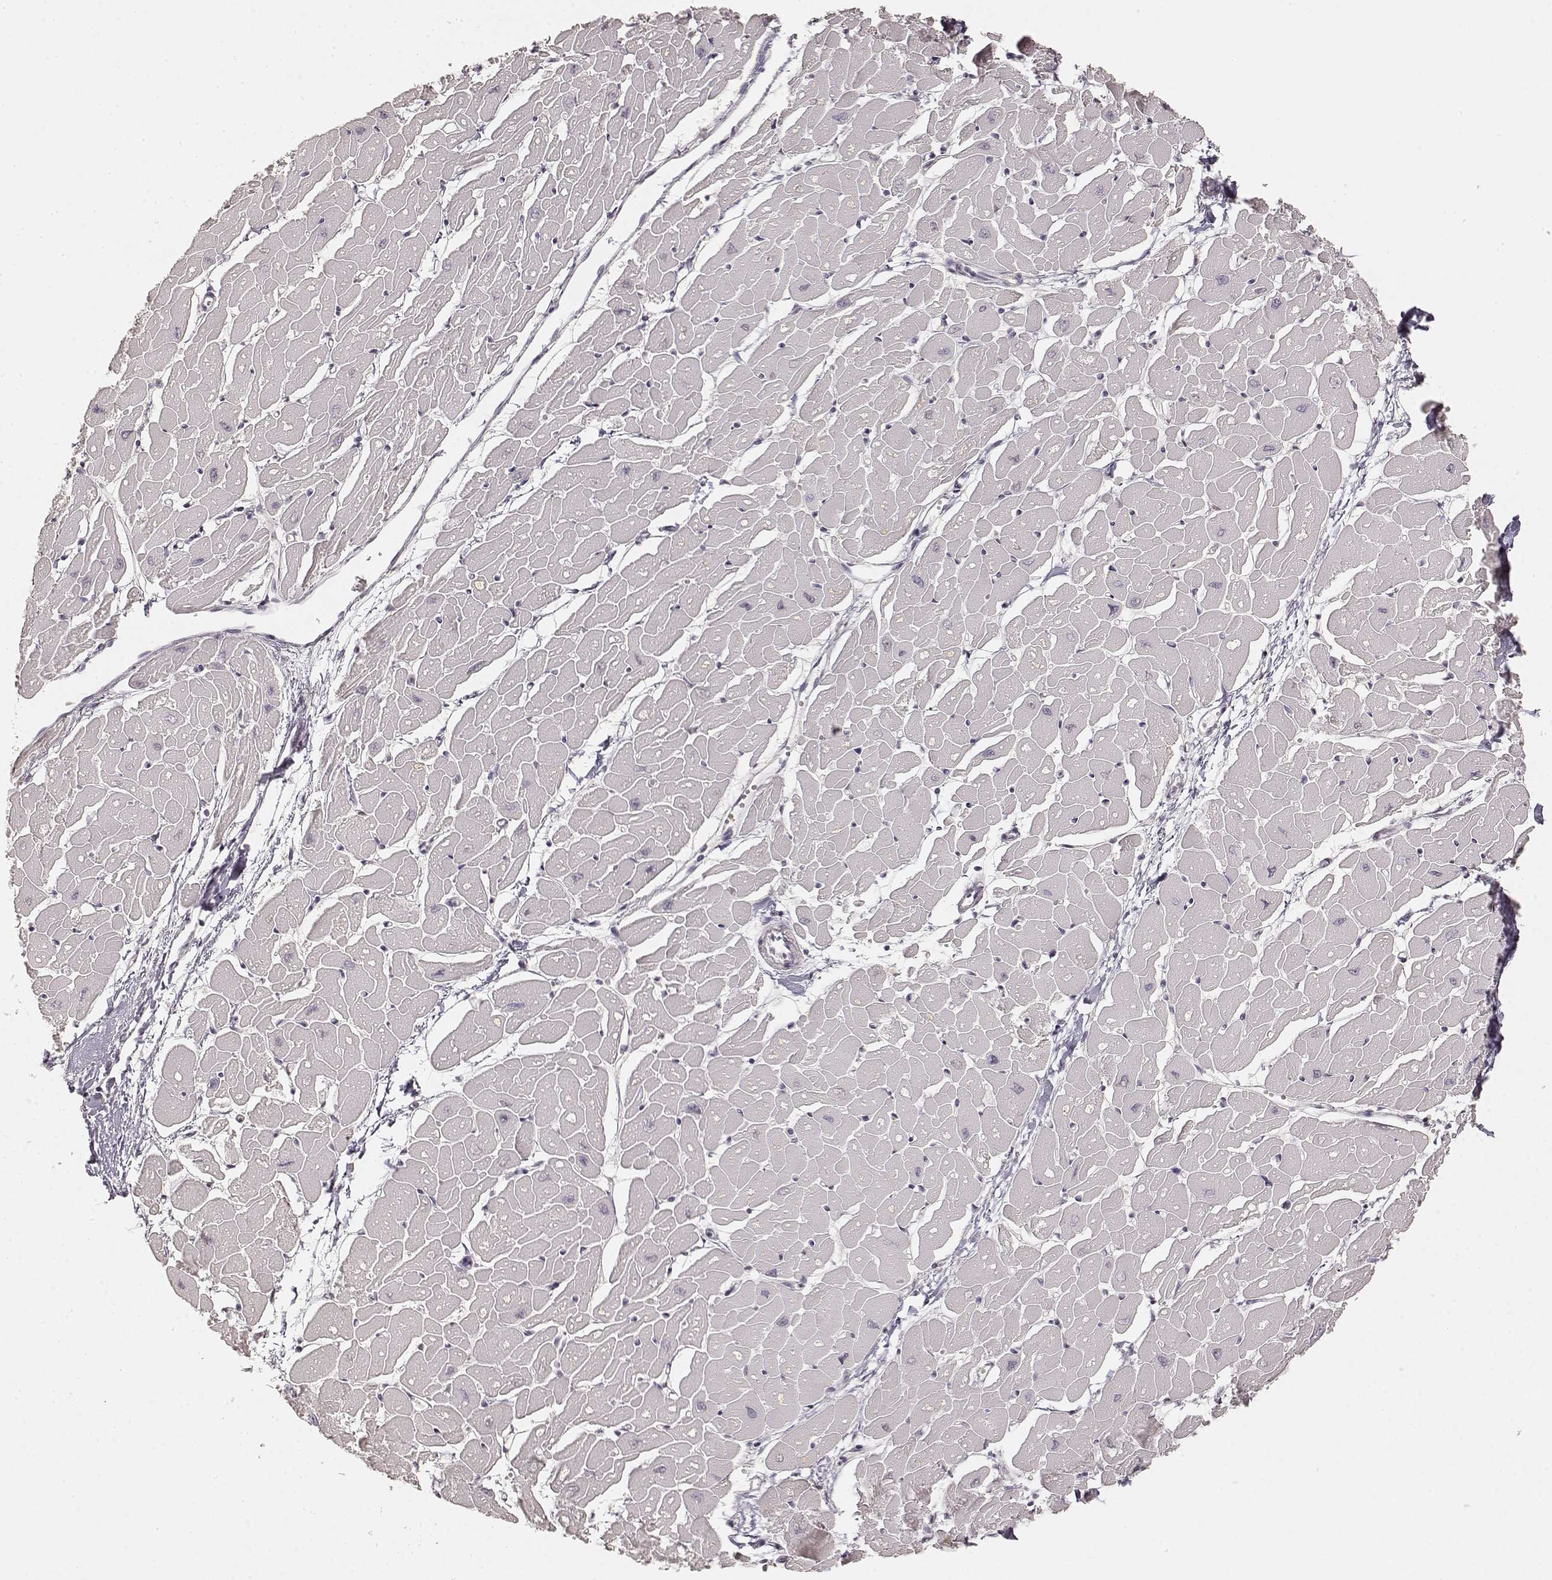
{"staining": {"intensity": "negative", "quantity": "none", "location": "none"}, "tissue": "heart muscle", "cell_type": "Cardiomyocytes", "image_type": "normal", "snomed": [{"axis": "morphology", "description": "Normal tissue, NOS"}, {"axis": "topography", "description": "Heart"}], "caption": "A micrograph of heart muscle stained for a protein displays no brown staining in cardiomyocytes. The staining is performed using DAB brown chromogen with nuclei counter-stained in using hematoxylin.", "gene": "LAMC2", "patient": {"sex": "male", "age": 57}}